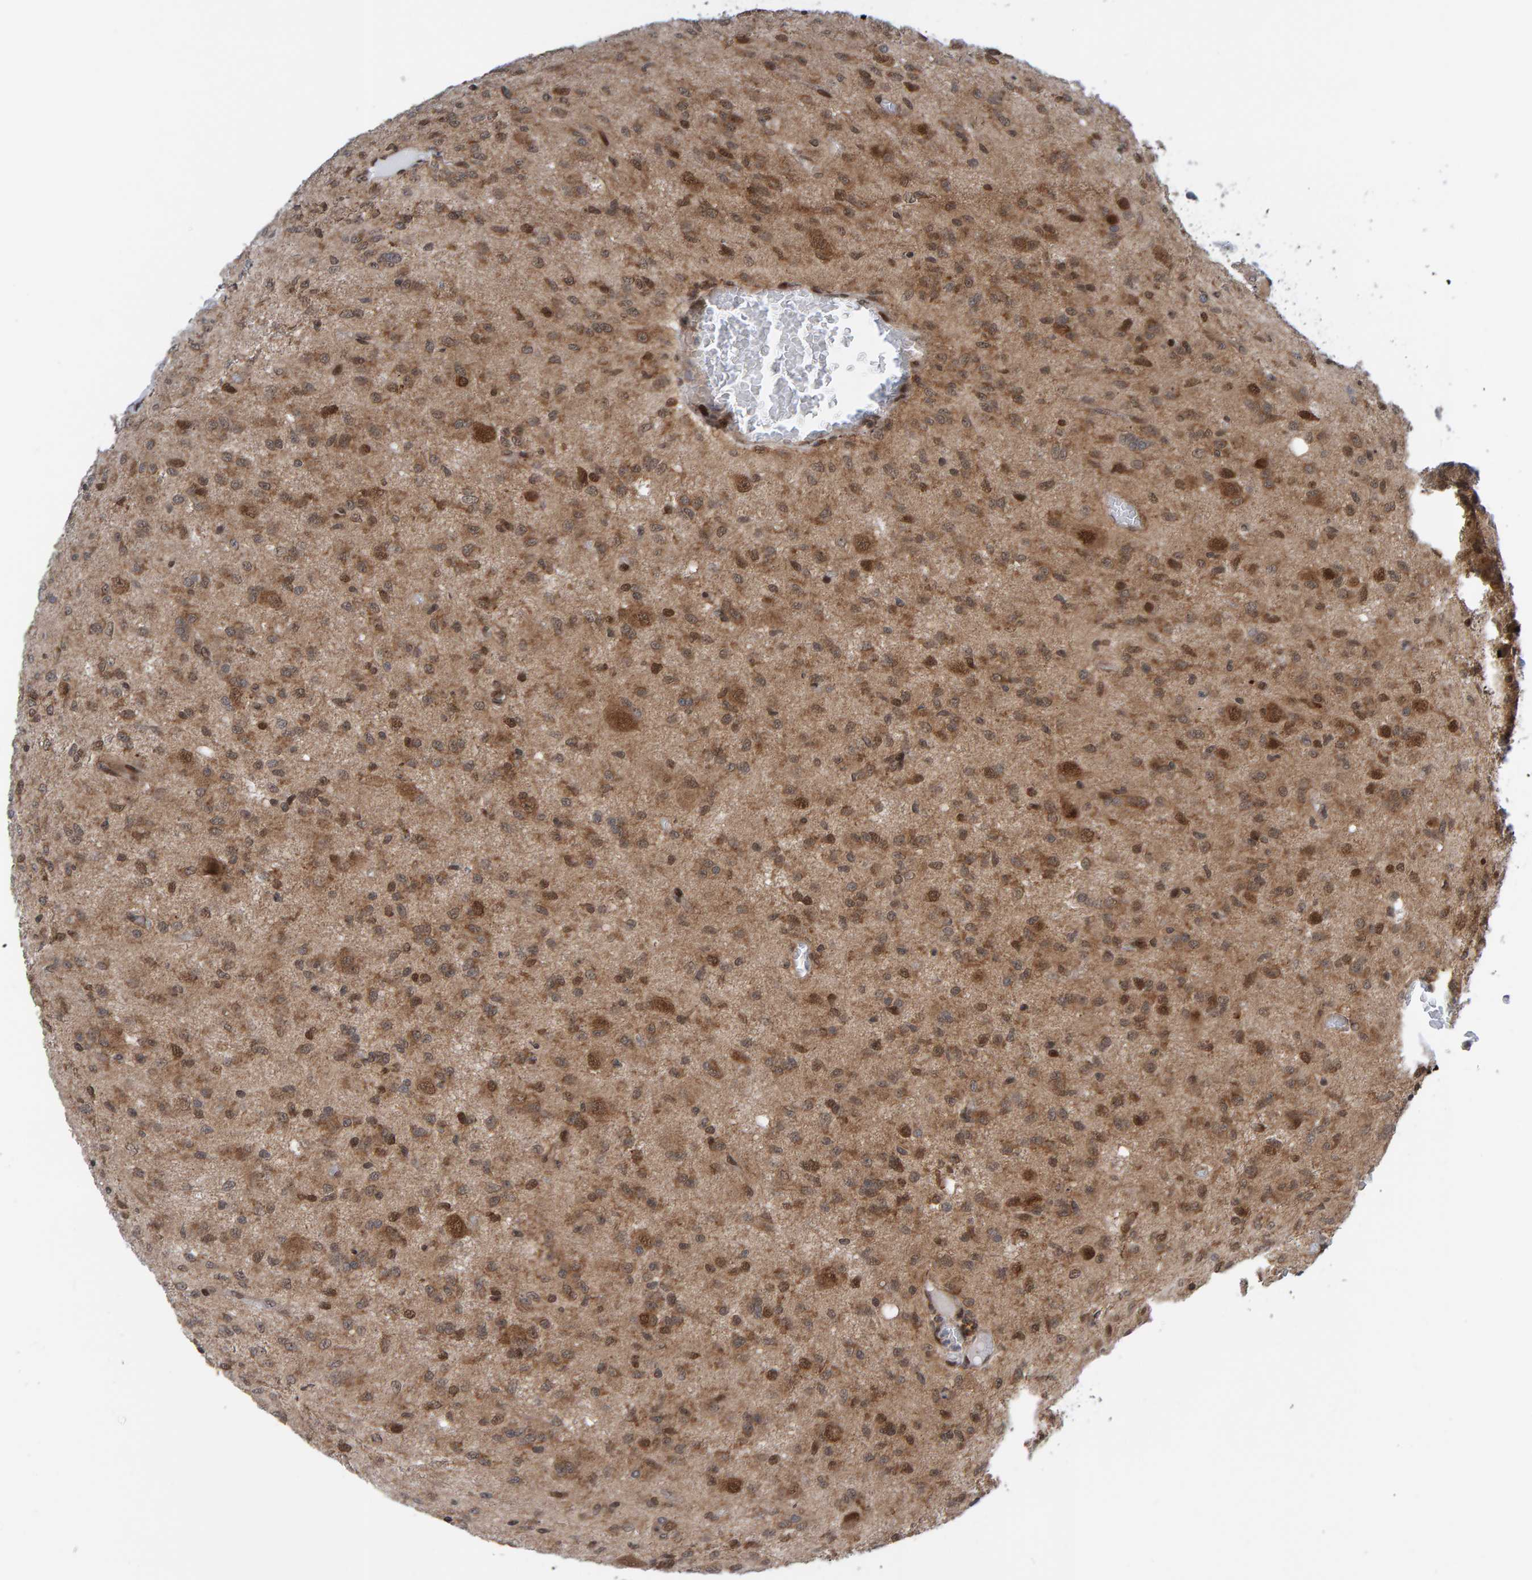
{"staining": {"intensity": "moderate", "quantity": "25%-75%", "location": "cytoplasmic/membranous,nuclear"}, "tissue": "glioma", "cell_type": "Tumor cells", "image_type": "cancer", "snomed": [{"axis": "morphology", "description": "Glioma, malignant, High grade"}, {"axis": "topography", "description": "Brain"}], "caption": "The photomicrograph reveals immunohistochemical staining of malignant high-grade glioma. There is moderate cytoplasmic/membranous and nuclear staining is seen in approximately 25%-75% of tumor cells.", "gene": "ZNF366", "patient": {"sex": "female", "age": 59}}